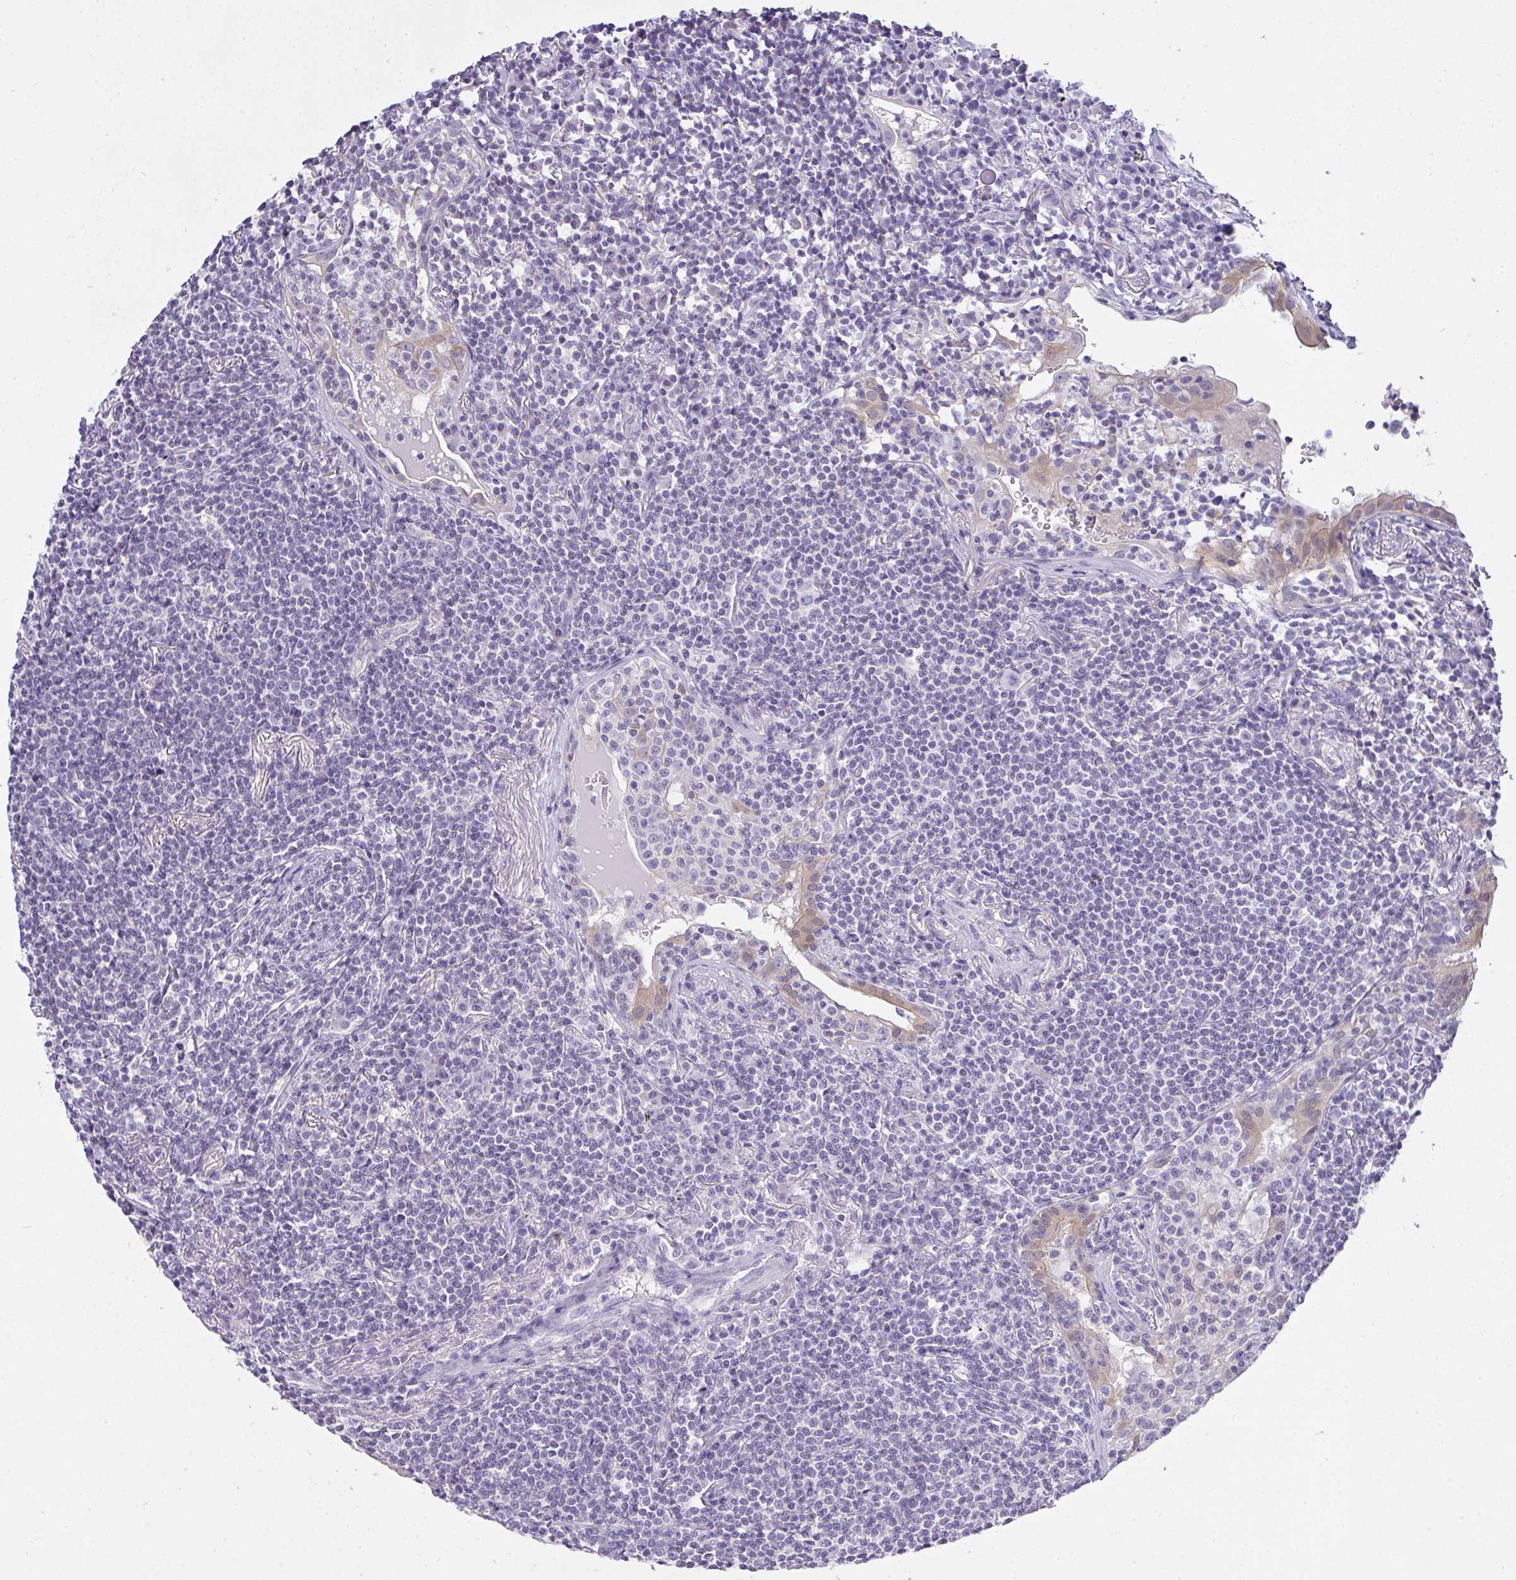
{"staining": {"intensity": "negative", "quantity": "none", "location": "none"}, "tissue": "lymphoma", "cell_type": "Tumor cells", "image_type": "cancer", "snomed": [{"axis": "morphology", "description": "Malignant lymphoma, non-Hodgkin's type, Low grade"}, {"axis": "topography", "description": "Lung"}], "caption": "A histopathology image of human lymphoma is negative for staining in tumor cells. (DAB immunohistochemistry visualized using brightfield microscopy, high magnification).", "gene": "GSDMB", "patient": {"sex": "female", "age": 71}}